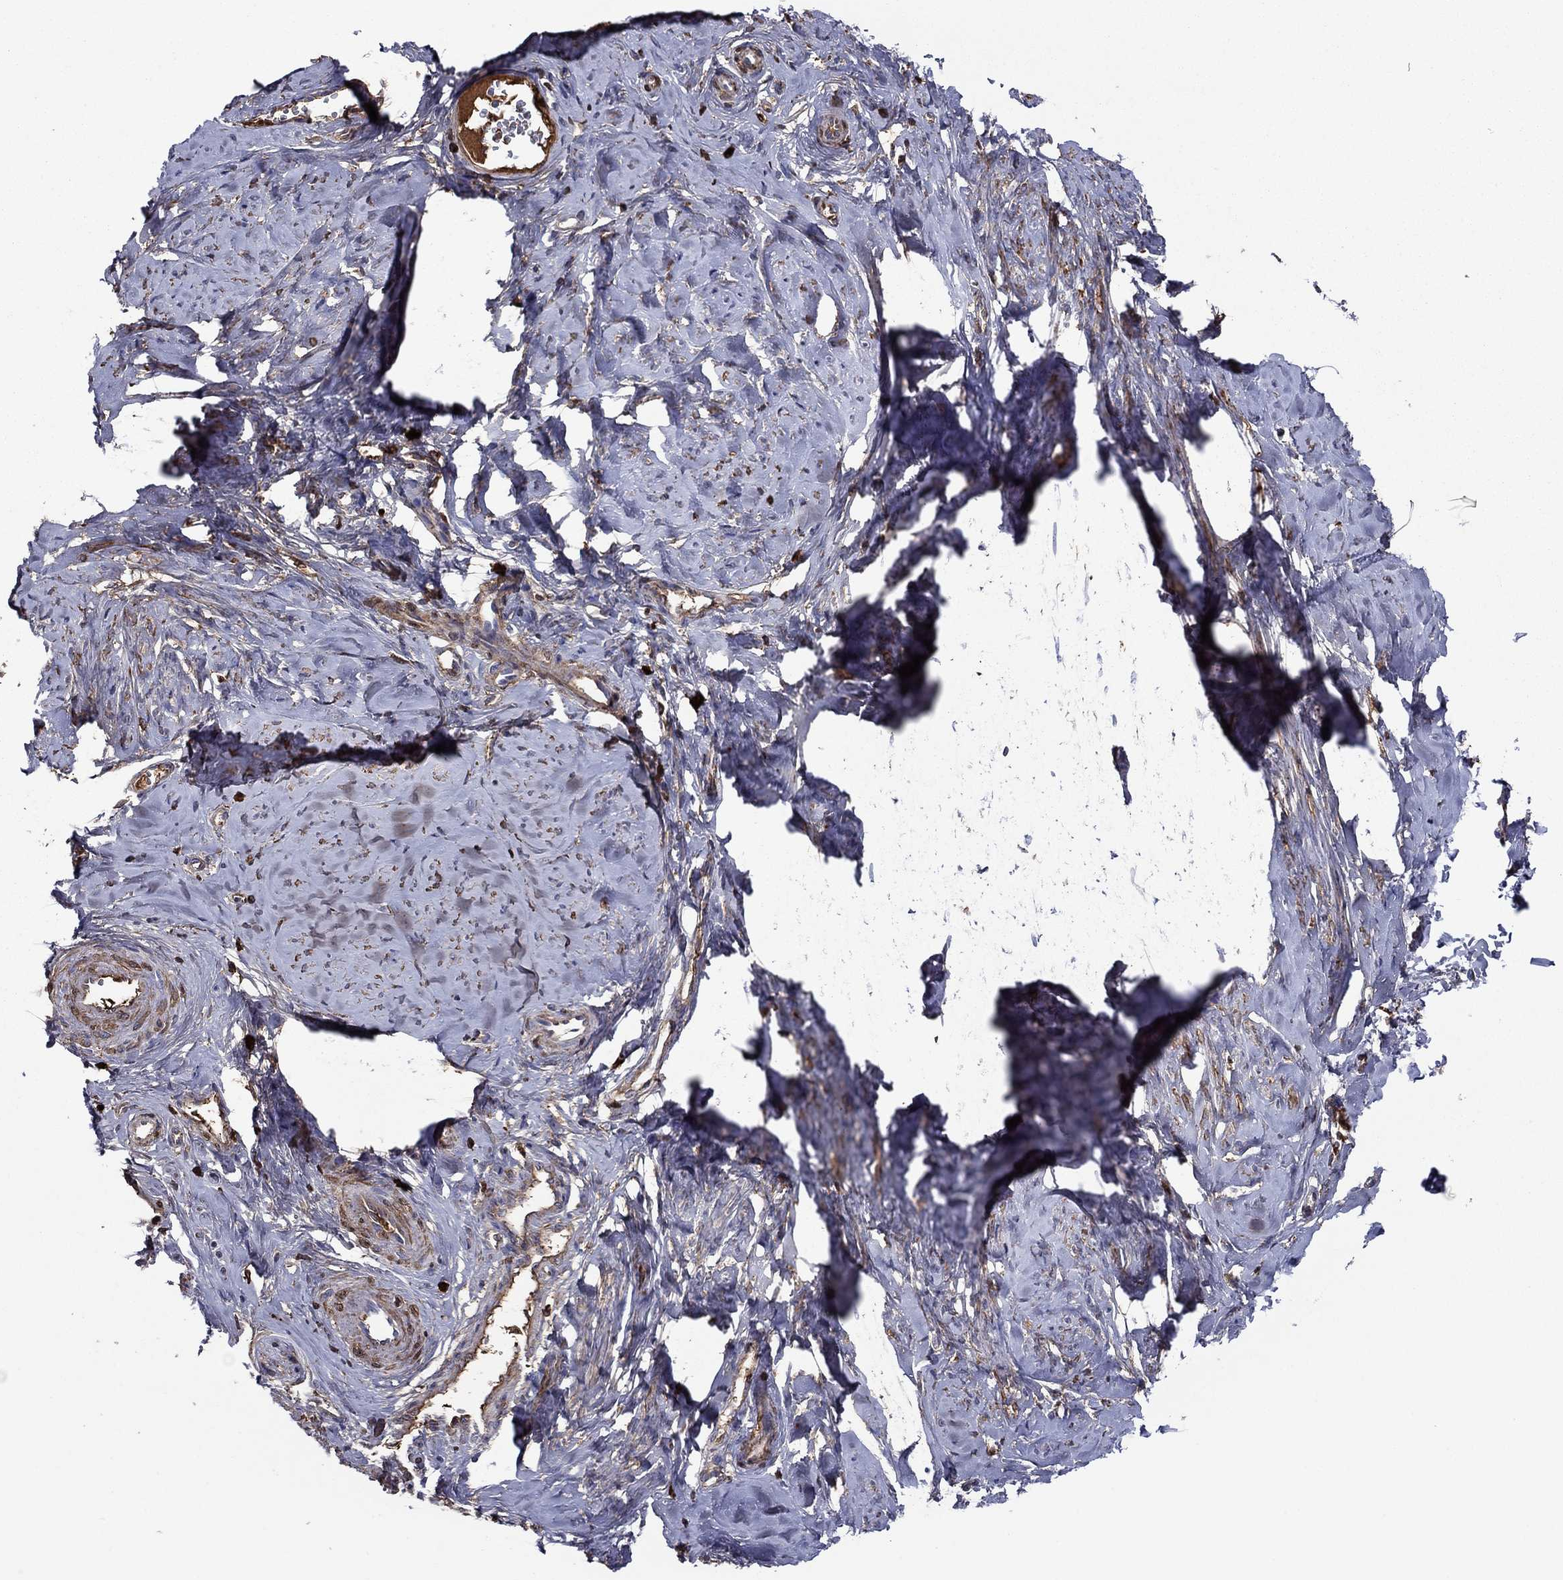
{"staining": {"intensity": "moderate", "quantity": "25%-75%", "location": "cytoplasmic/membranous"}, "tissue": "smooth muscle", "cell_type": "Smooth muscle cells", "image_type": "normal", "snomed": [{"axis": "morphology", "description": "Normal tissue, NOS"}, {"axis": "topography", "description": "Smooth muscle"}], "caption": "Immunohistochemistry (IHC) histopathology image of unremarkable human smooth muscle stained for a protein (brown), which reveals medium levels of moderate cytoplasmic/membranous expression in about 25%-75% of smooth muscle cells.", "gene": "HPX", "patient": {"sex": "female", "age": 48}}